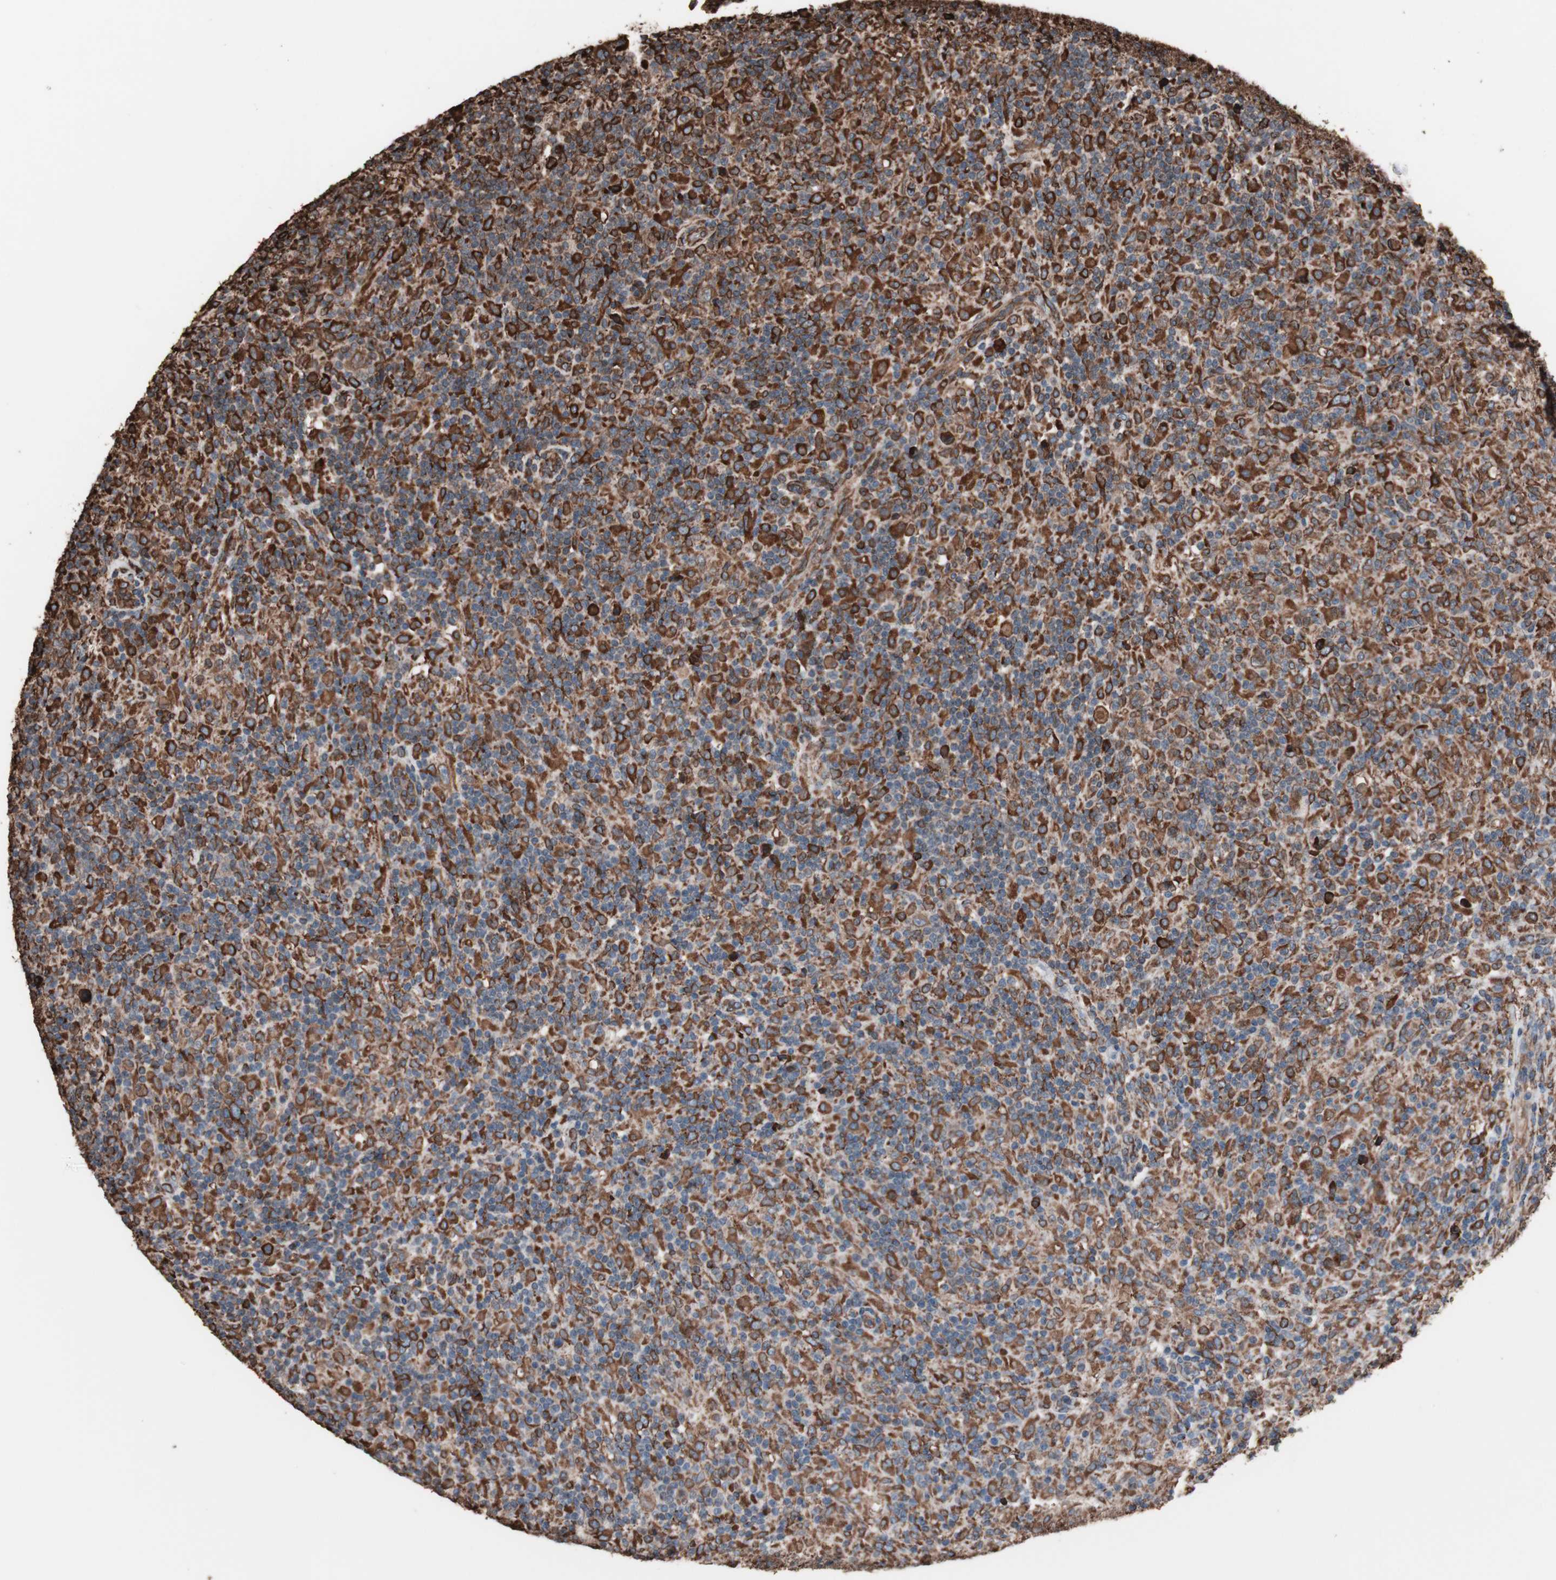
{"staining": {"intensity": "strong", "quantity": ">75%", "location": "cytoplasmic/membranous"}, "tissue": "lymphoma", "cell_type": "Tumor cells", "image_type": "cancer", "snomed": [{"axis": "morphology", "description": "Hodgkin's disease, NOS"}, {"axis": "topography", "description": "Lymph node"}], "caption": "The micrograph reveals a brown stain indicating the presence of a protein in the cytoplasmic/membranous of tumor cells in Hodgkin's disease.", "gene": "HSP90B1", "patient": {"sex": "male", "age": 70}}